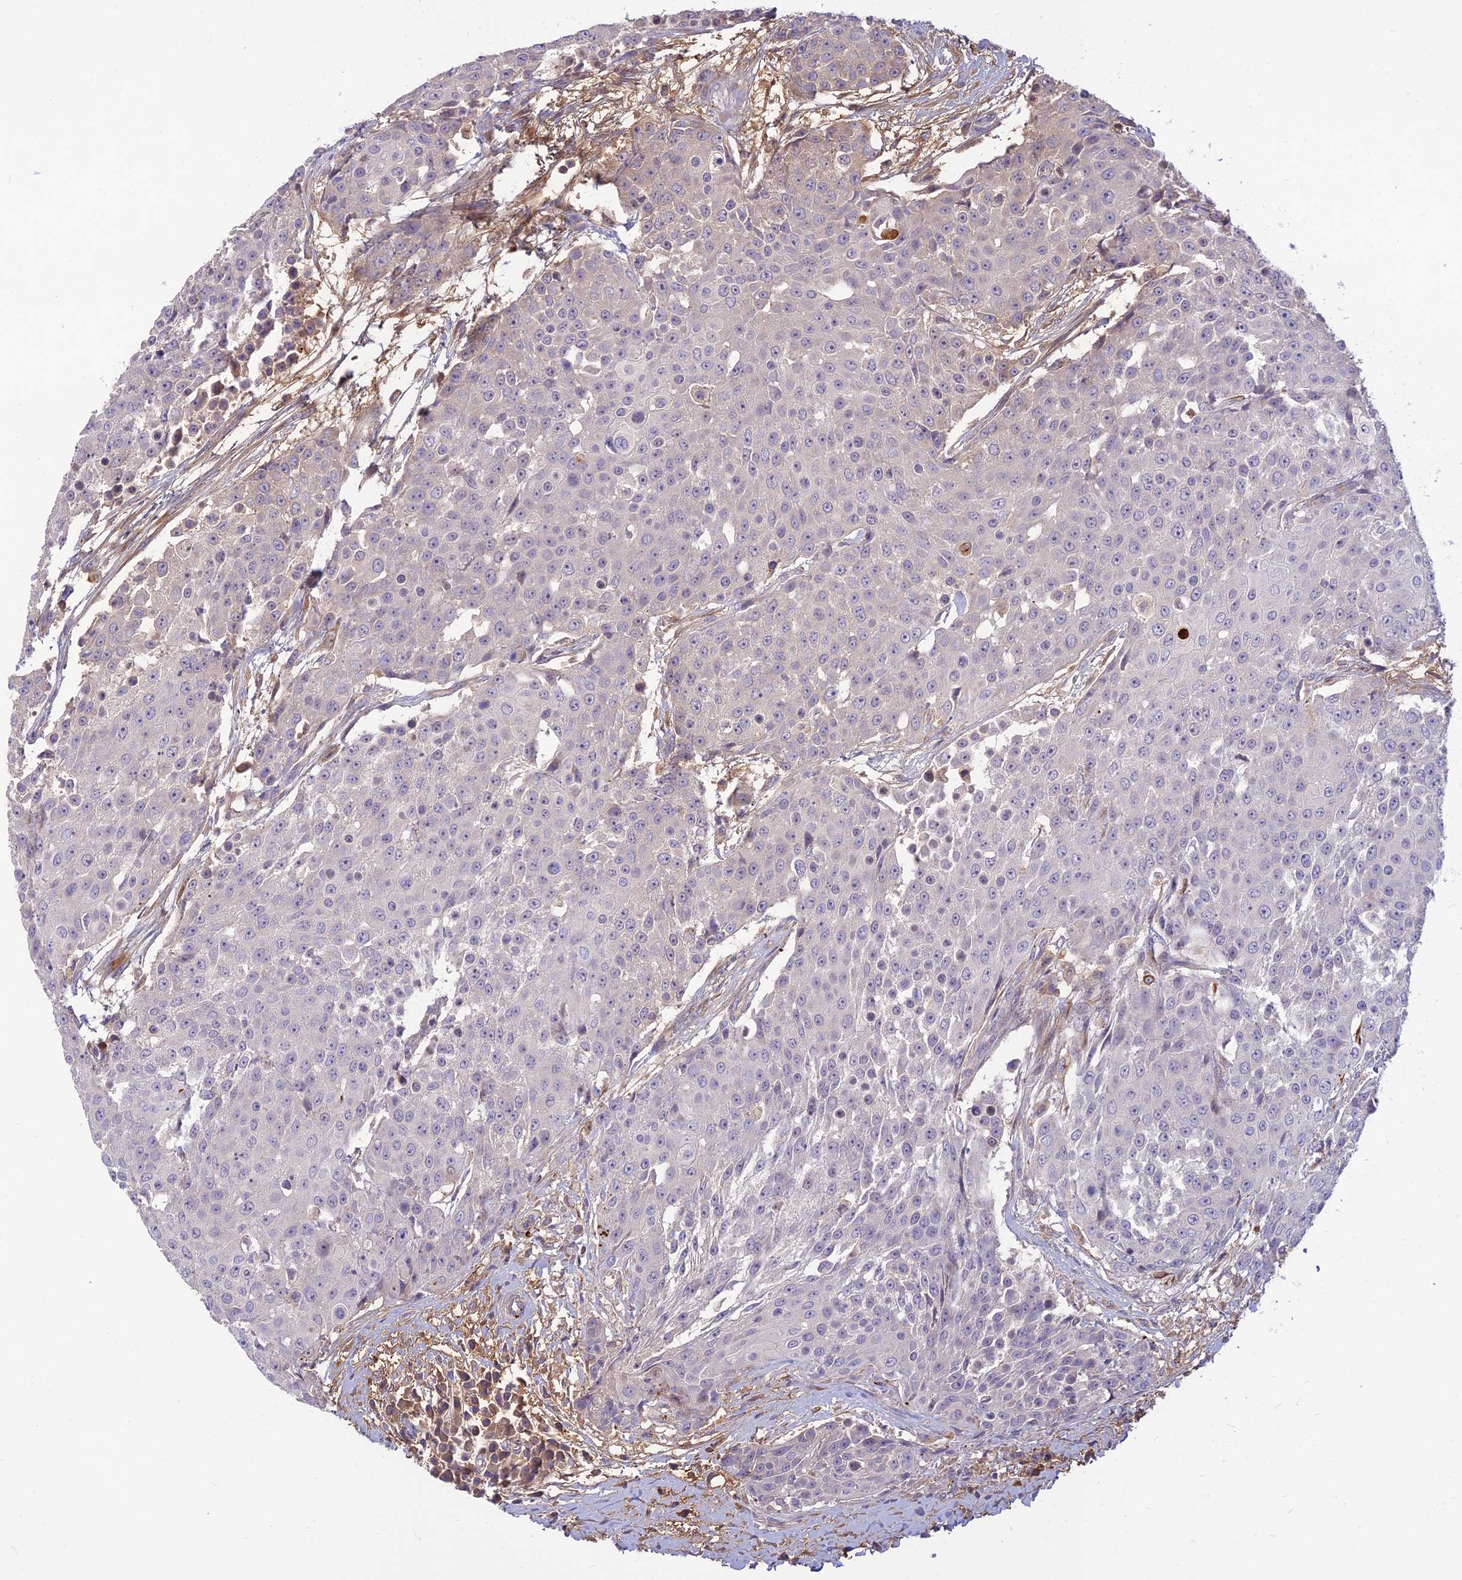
{"staining": {"intensity": "negative", "quantity": "none", "location": "none"}, "tissue": "urothelial cancer", "cell_type": "Tumor cells", "image_type": "cancer", "snomed": [{"axis": "morphology", "description": "Urothelial carcinoma, High grade"}, {"axis": "topography", "description": "Urinary bladder"}], "caption": "High power microscopy micrograph of an immunohistochemistry (IHC) image of high-grade urothelial carcinoma, revealing no significant staining in tumor cells.", "gene": "ST8SIA5", "patient": {"sex": "female", "age": 63}}